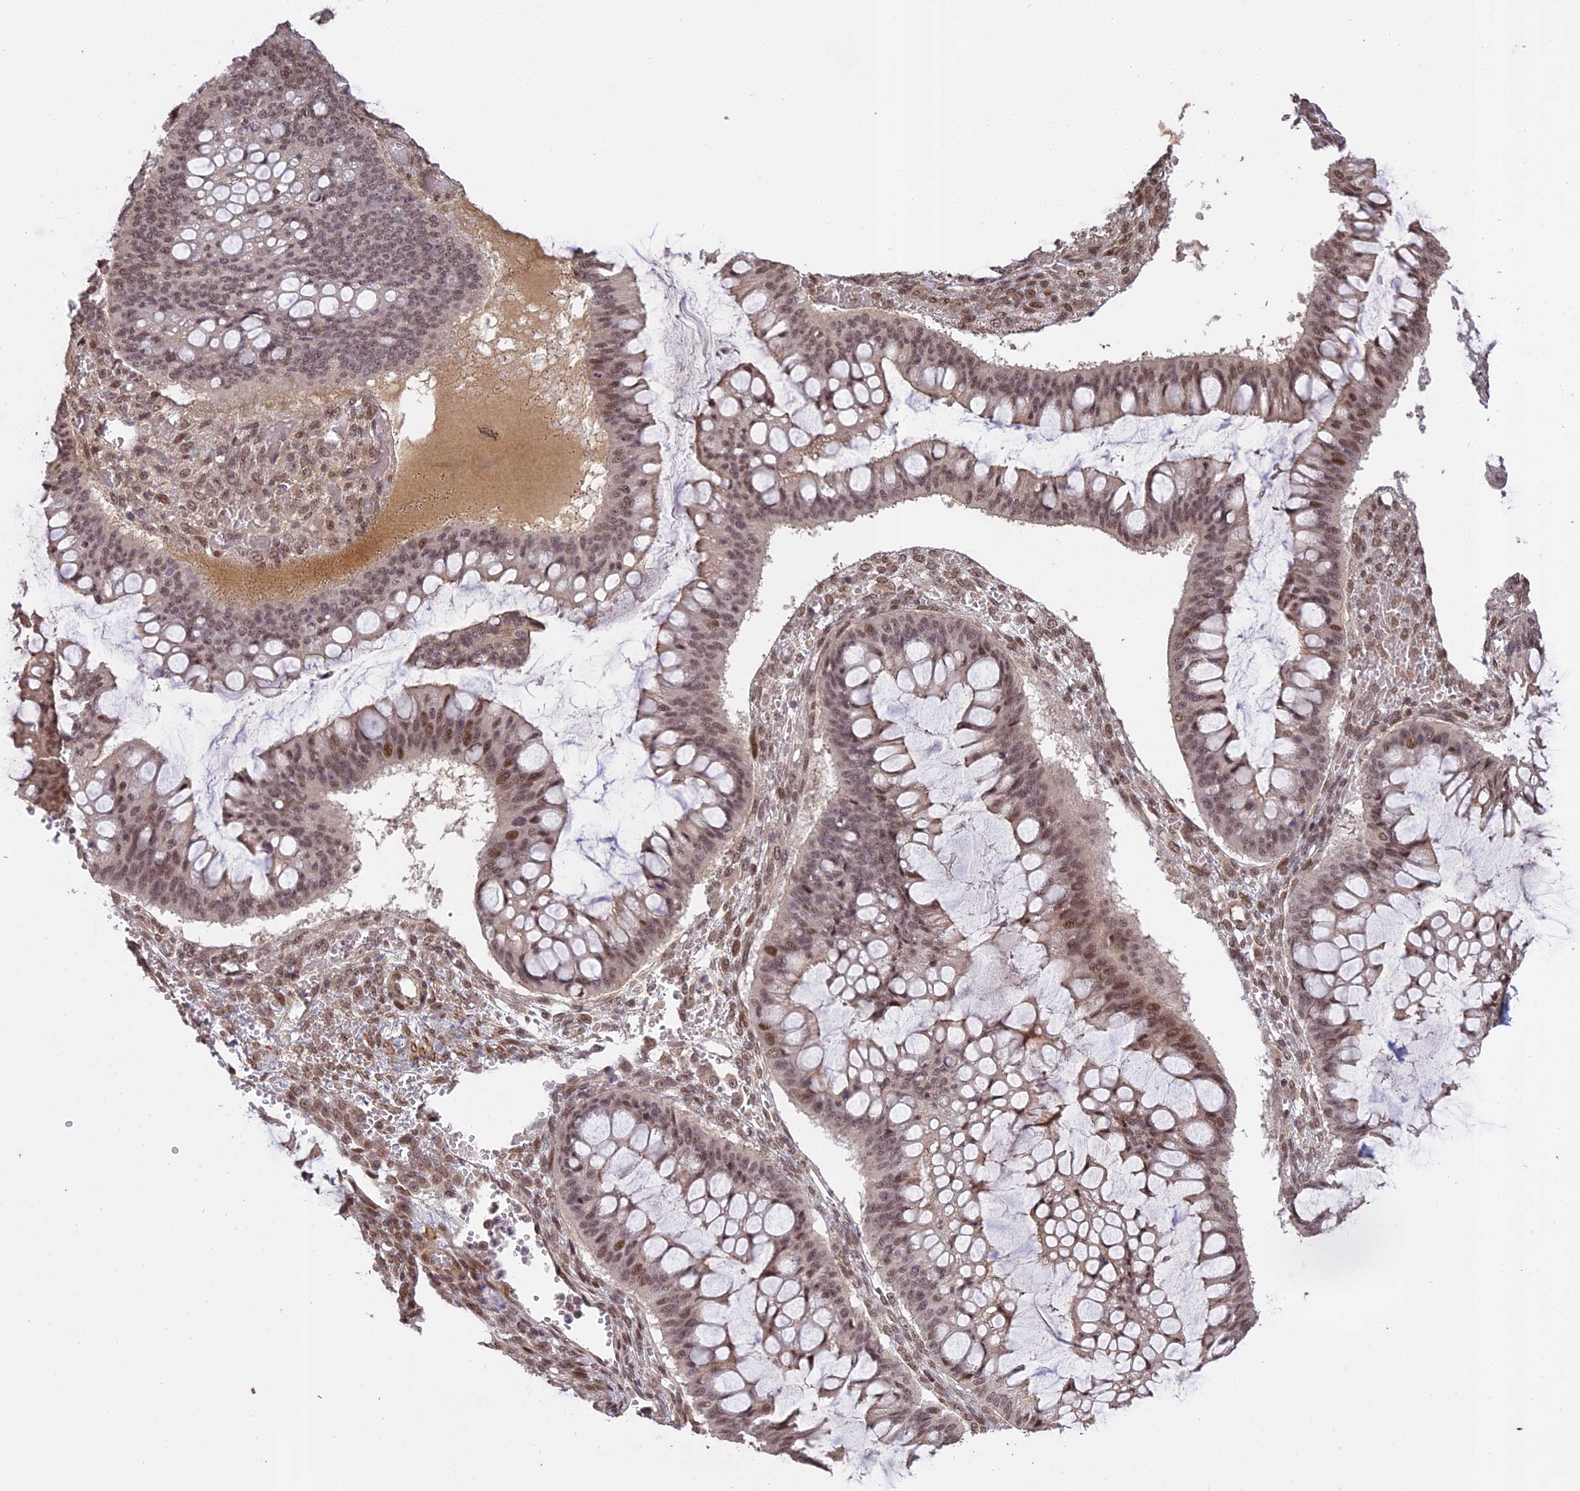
{"staining": {"intensity": "weak", "quantity": "25%-75%", "location": "nuclear"}, "tissue": "ovarian cancer", "cell_type": "Tumor cells", "image_type": "cancer", "snomed": [{"axis": "morphology", "description": "Cystadenocarcinoma, mucinous, NOS"}, {"axis": "topography", "description": "Ovary"}], "caption": "Immunohistochemical staining of human ovarian cancer shows low levels of weak nuclear protein positivity in about 25%-75% of tumor cells.", "gene": "PRELID2", "patient": {"sex": "female", "age": 73}}